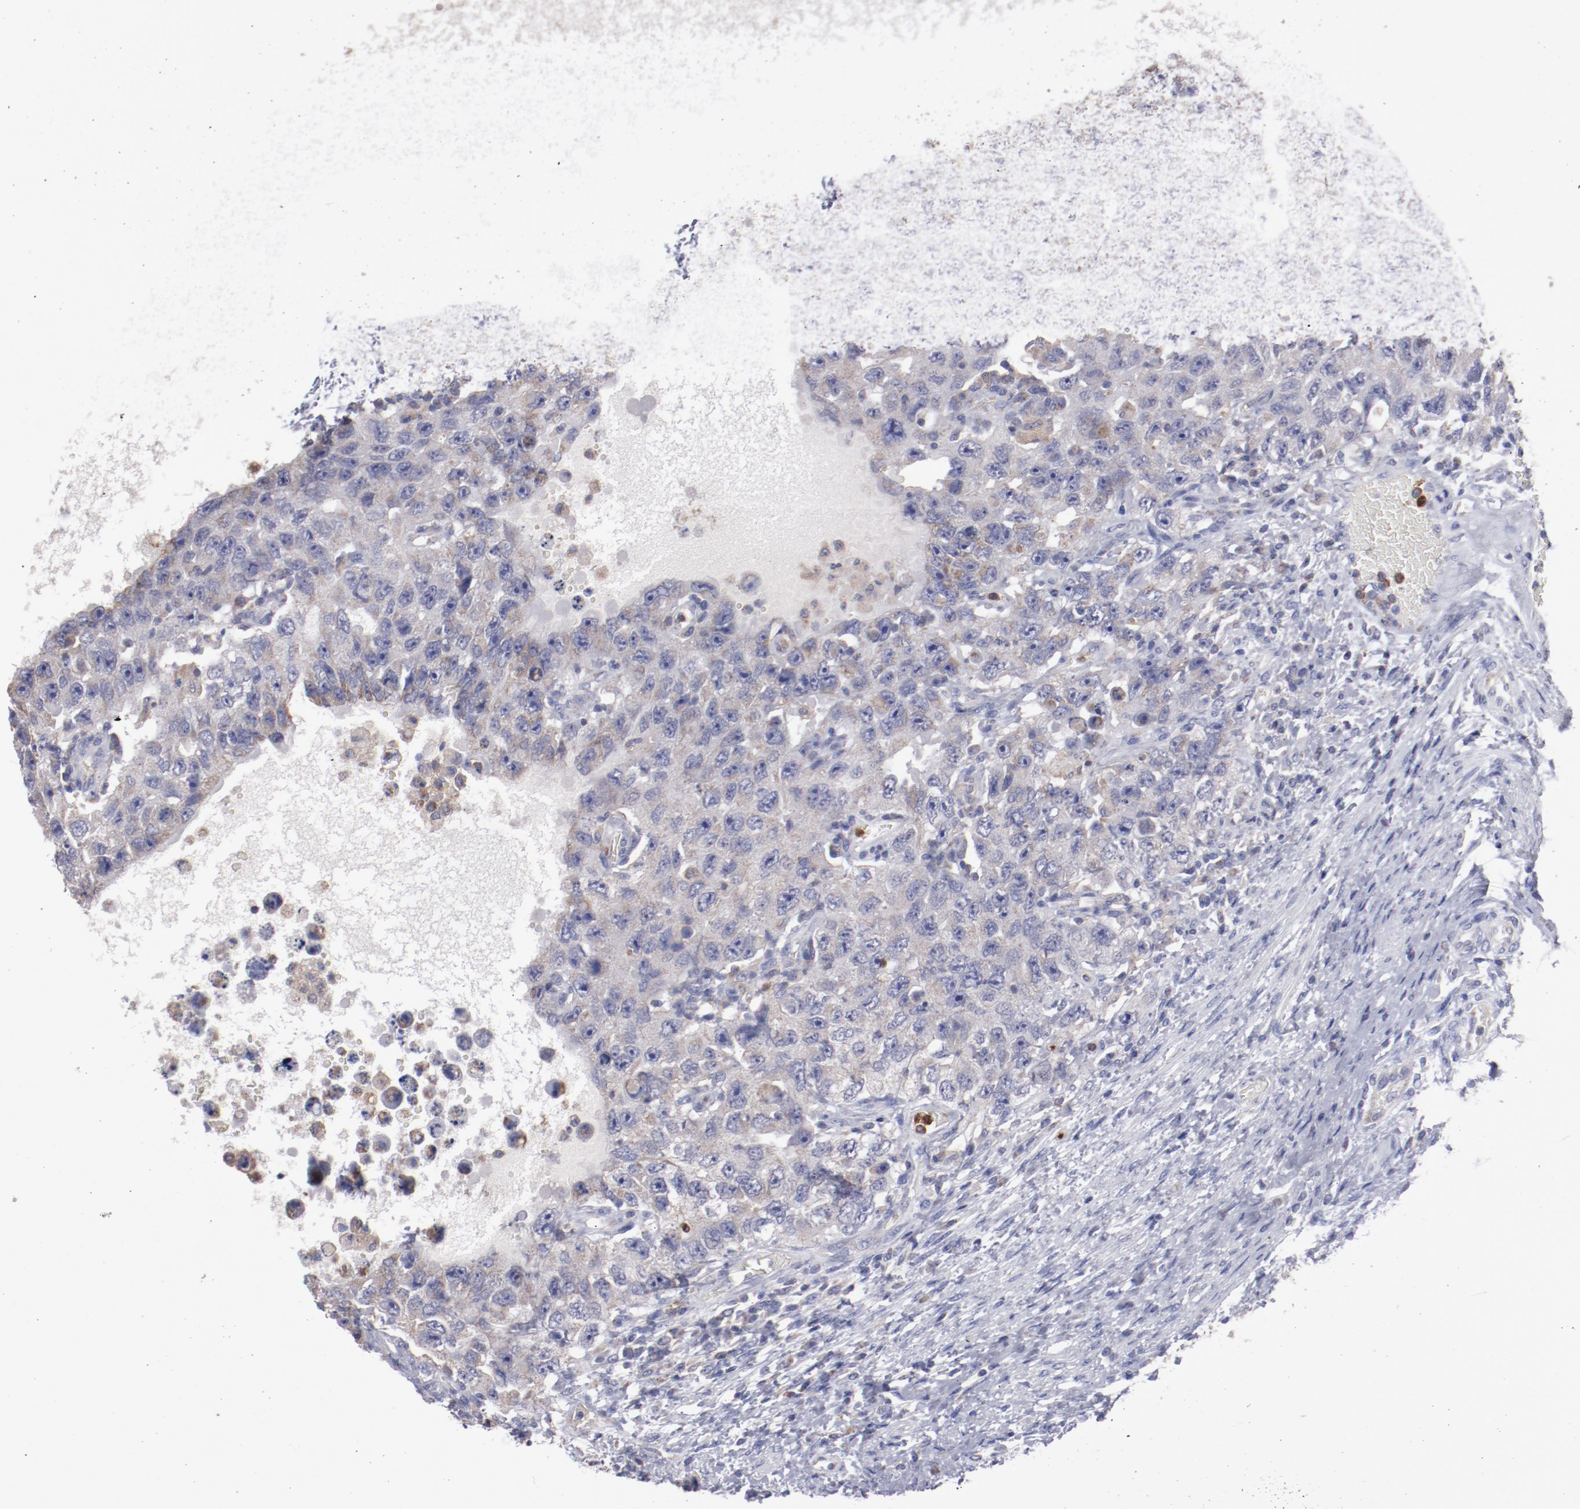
{"staining": {"intensity": "weak", "quantity": ">75%", "location": "cytoplasmic/membranous"}, "tissue": "testis cancer", "cell_type": "Tumor cells", "image_type": "cancer", "snomed": [{"axis": "morphology", "description": "Carcinoma, Embryonal, NOS"}, {"axis": "topography", "description": "Testis"}], "caption": "This is a photomicrograph of immunohistochemistry (IHC) staining of embryonal carcinoma (testis), which shows weak expression in the cytoplasmic/membranous of tumor cells.", "gene": "FGR", "patient": {"sex": "male", "age": 26}}